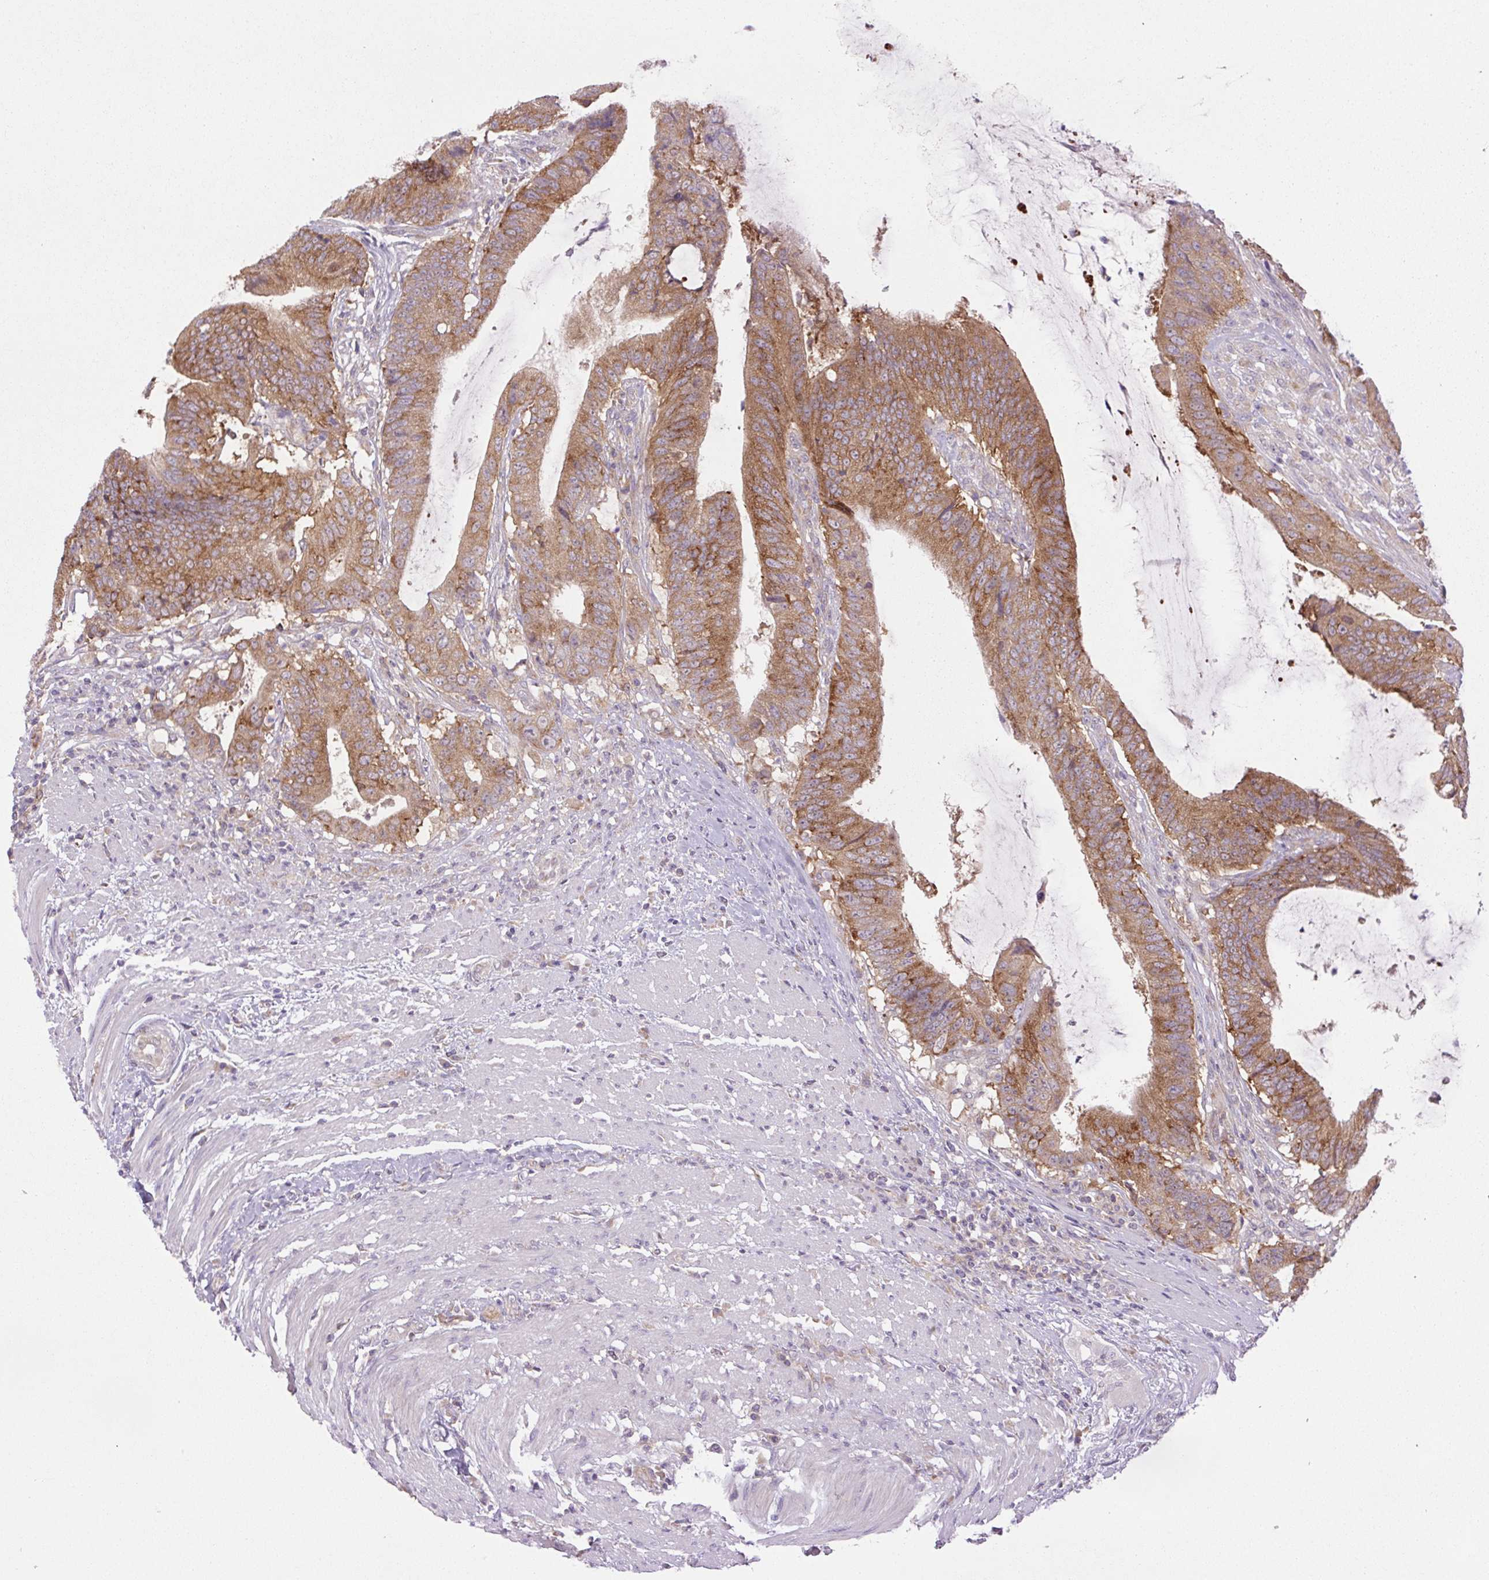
{"staining": {"intensity": "moderate", "quantity": ">75%", "location": "cytoplasmic/membranous"}, "tissue": "colorectal cancer", "cell_type": "Tumor cells", "image_type": "cancer", "snomed": [{"axis": "morphology", "description": "Adenocarcinoma, NOS"}, {"axis": "topography", "description": "Colon"}], "caption": "Human colorectal cancer stained with a brown dye reveals moderate cytoplasmic/membranous positive staining in approximately >75% of tumor cells.", "gene": "MINK1", "patient": {"sex": "female", "age": 43}}